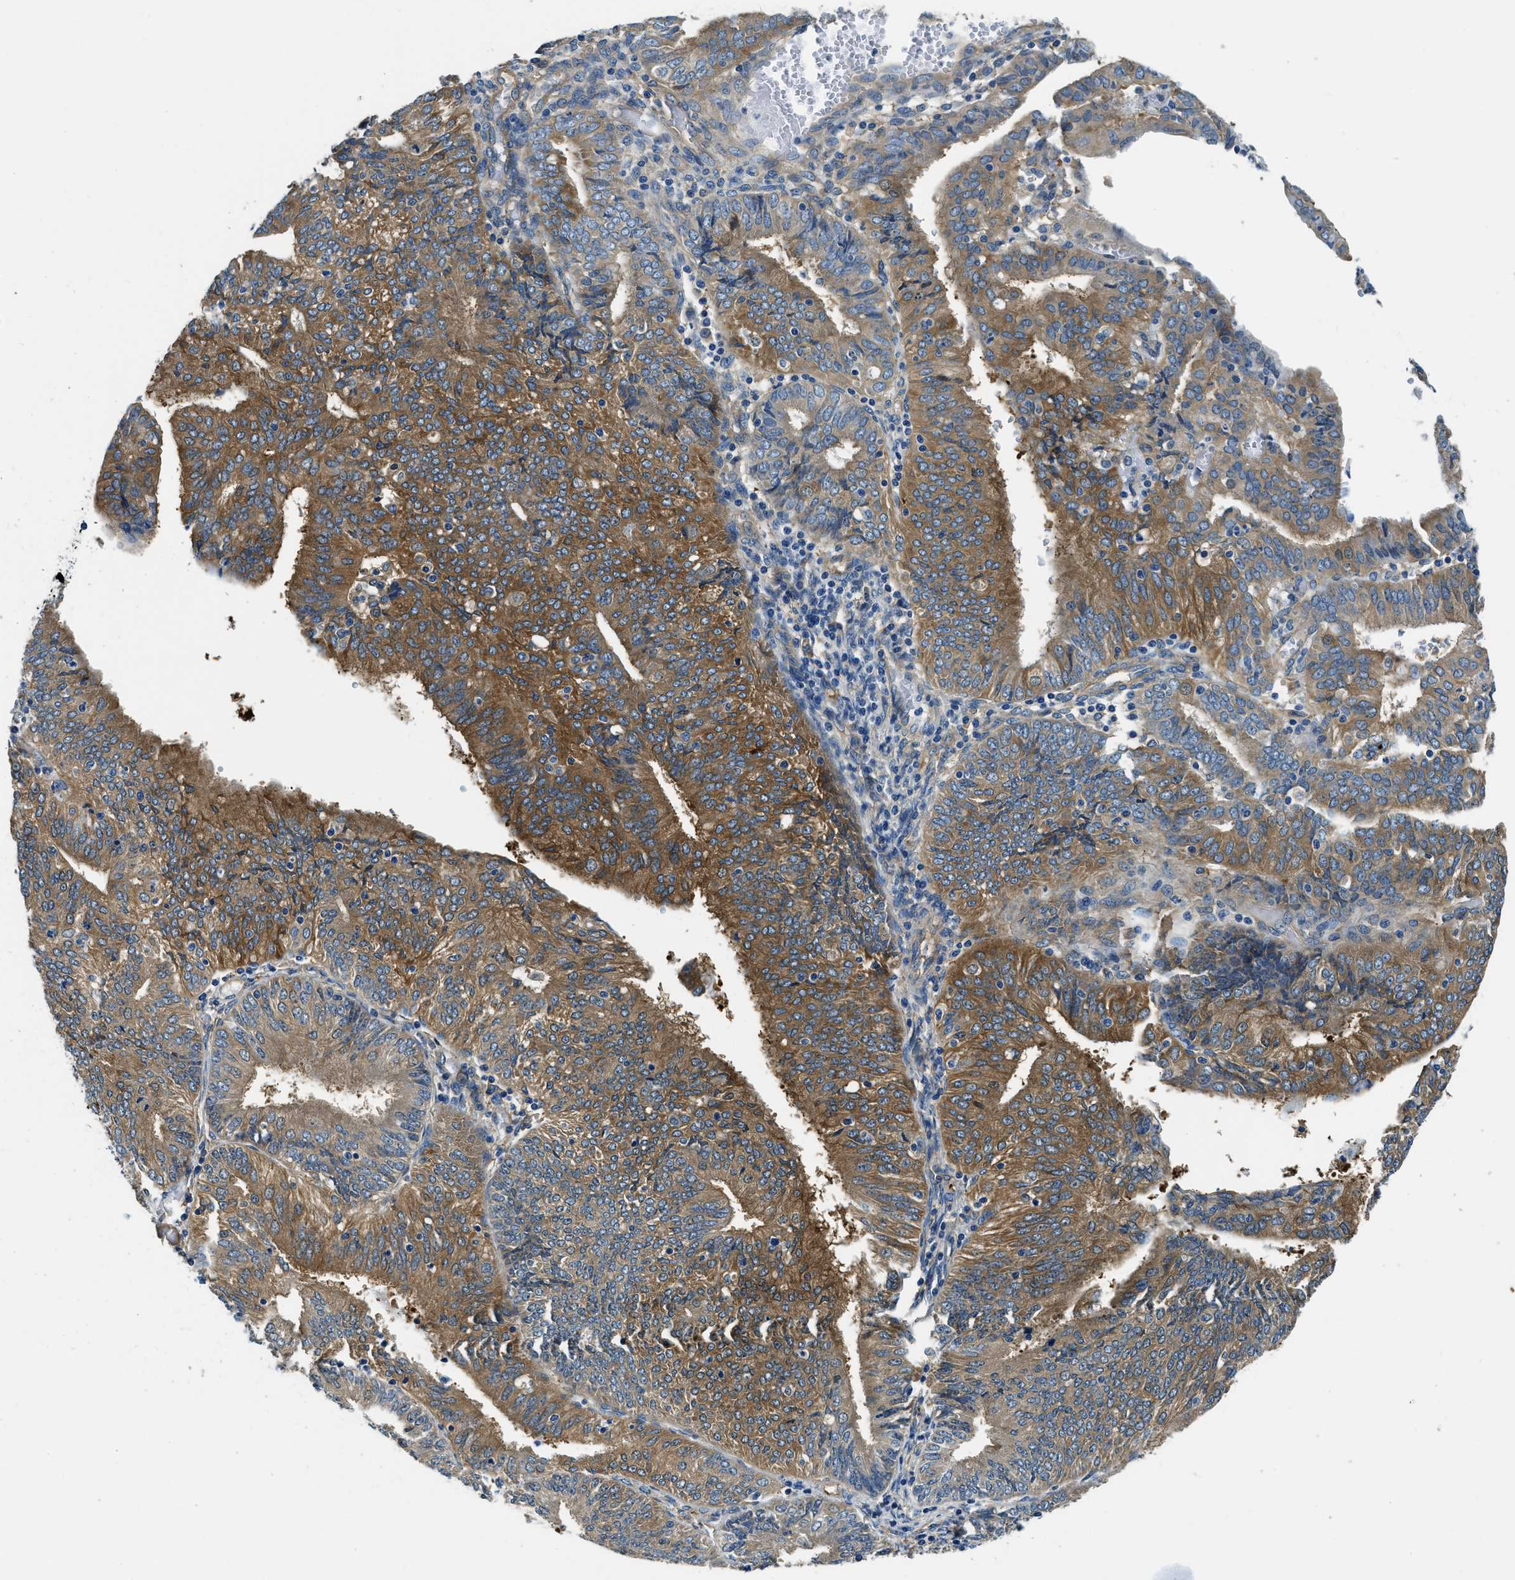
{"staining": {"intensity": "moderate", "quantity": ">75%", "location": "cytoplasmic/membranous"}, "tissue": "endometrial cancer", "cell_type": "Tumor cells", "image_type": "cancer", "snomed": [{"axis": "morphology", "description": "Adenocarcinoma, NOS"}, {"axis": "topography", "description": "Endometrium"}], "caption": "IHC (DAB (3,3'-diaminobenzidine)) staining of human adenocarcinoma (endometrial) shows moderate cytoplasmic/membranous protein positivity in about >75% of tumor cells.", "gene": "TWF1", "patient": {"sex": "female", "age": 58}}